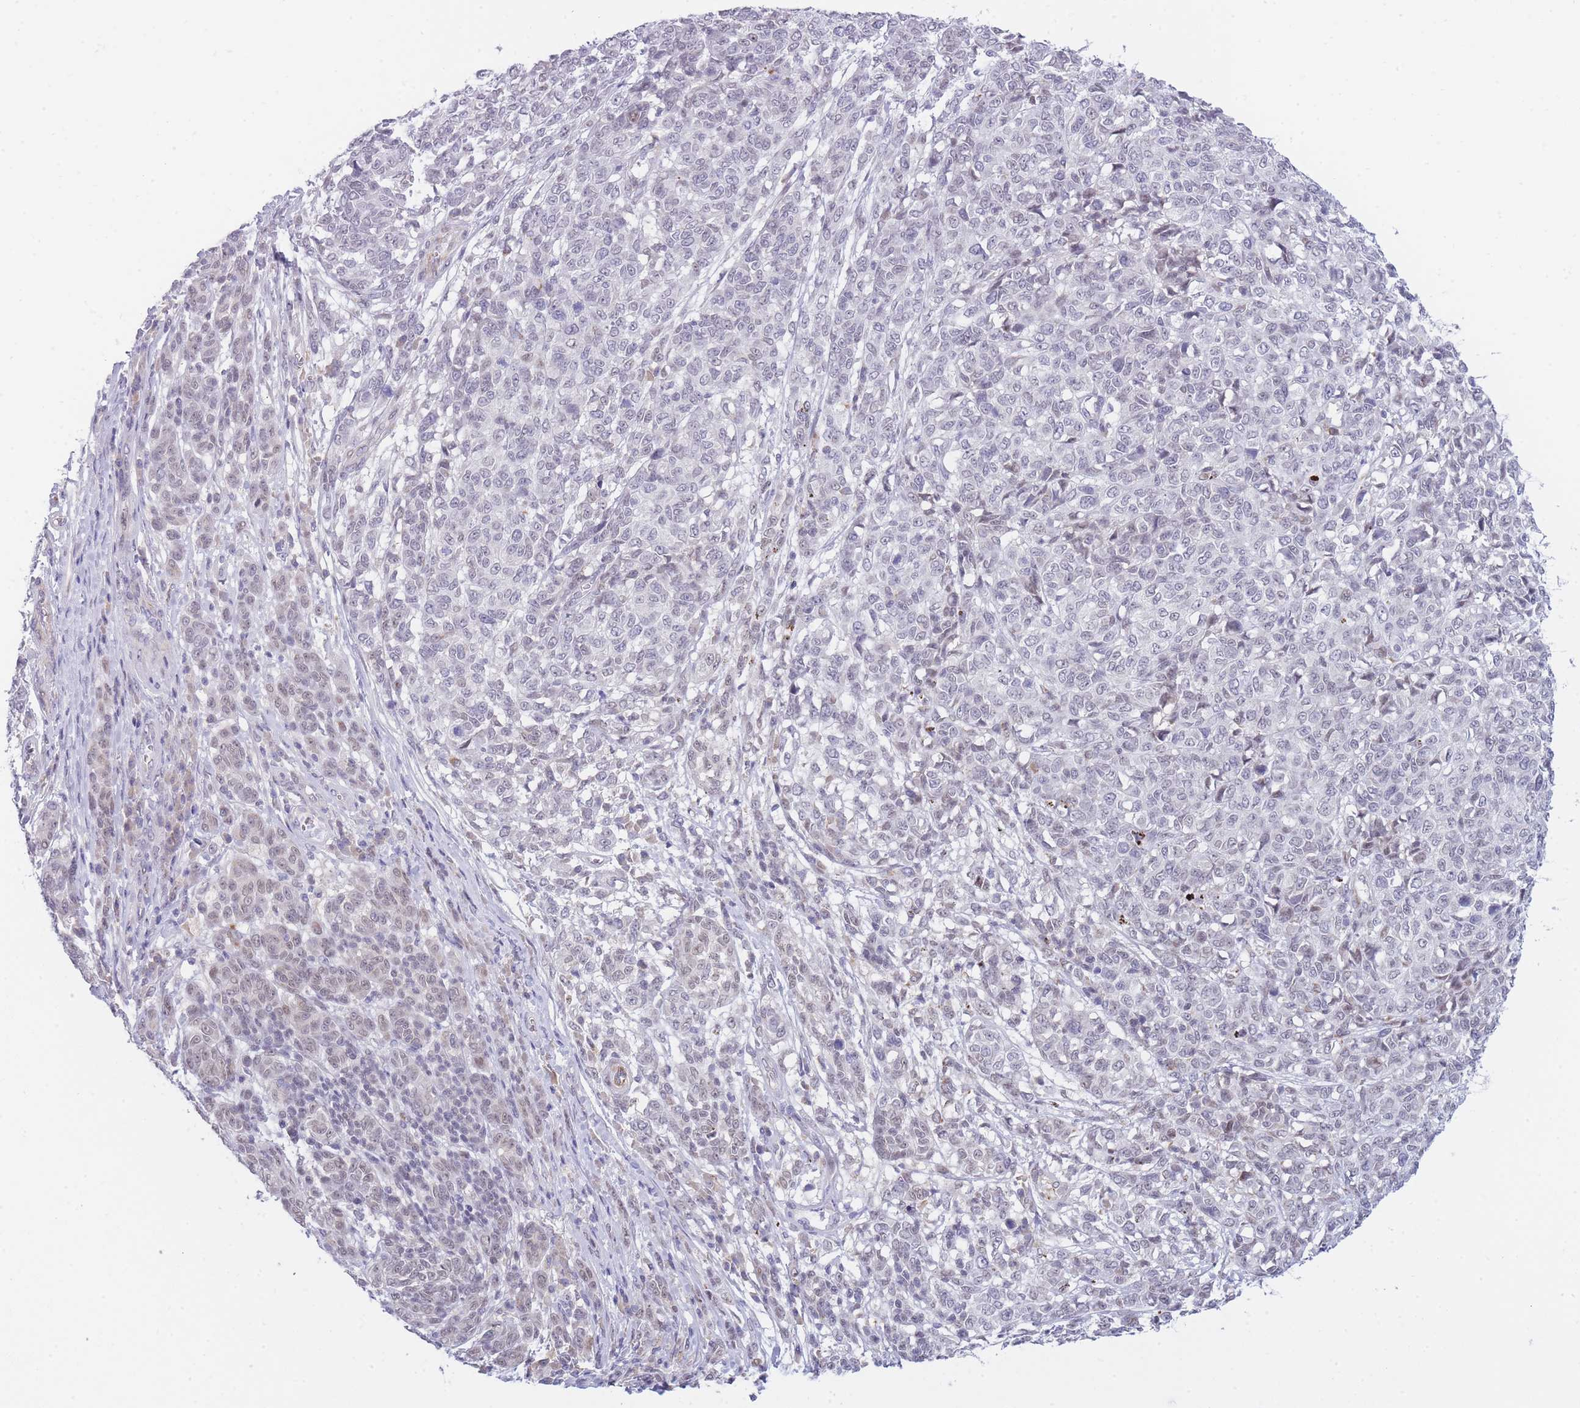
{"staining": {"intensity": "negative", "quantity": "none", "location": "none"}, "tissue": "melanoma", "cell_type": "Tumor cells", "image_type": "cancer", "snomed": [{"axis": "morphology", "description": "Malignant melanoma, NOS"}, {"axis": "topography", "description": "Skin"}], "caption": "Tumor cells show no significant positivity in malignant melanoma. (Stains: DAB (3,3'-diaminobenzidine) immunohistochemistry (IHC) with hematoxylin counter stain, Microscopy: brightfield microscopy at high magnification).", "gene": "PRR23B", "patient": {"sex": "male", "age": 49}}